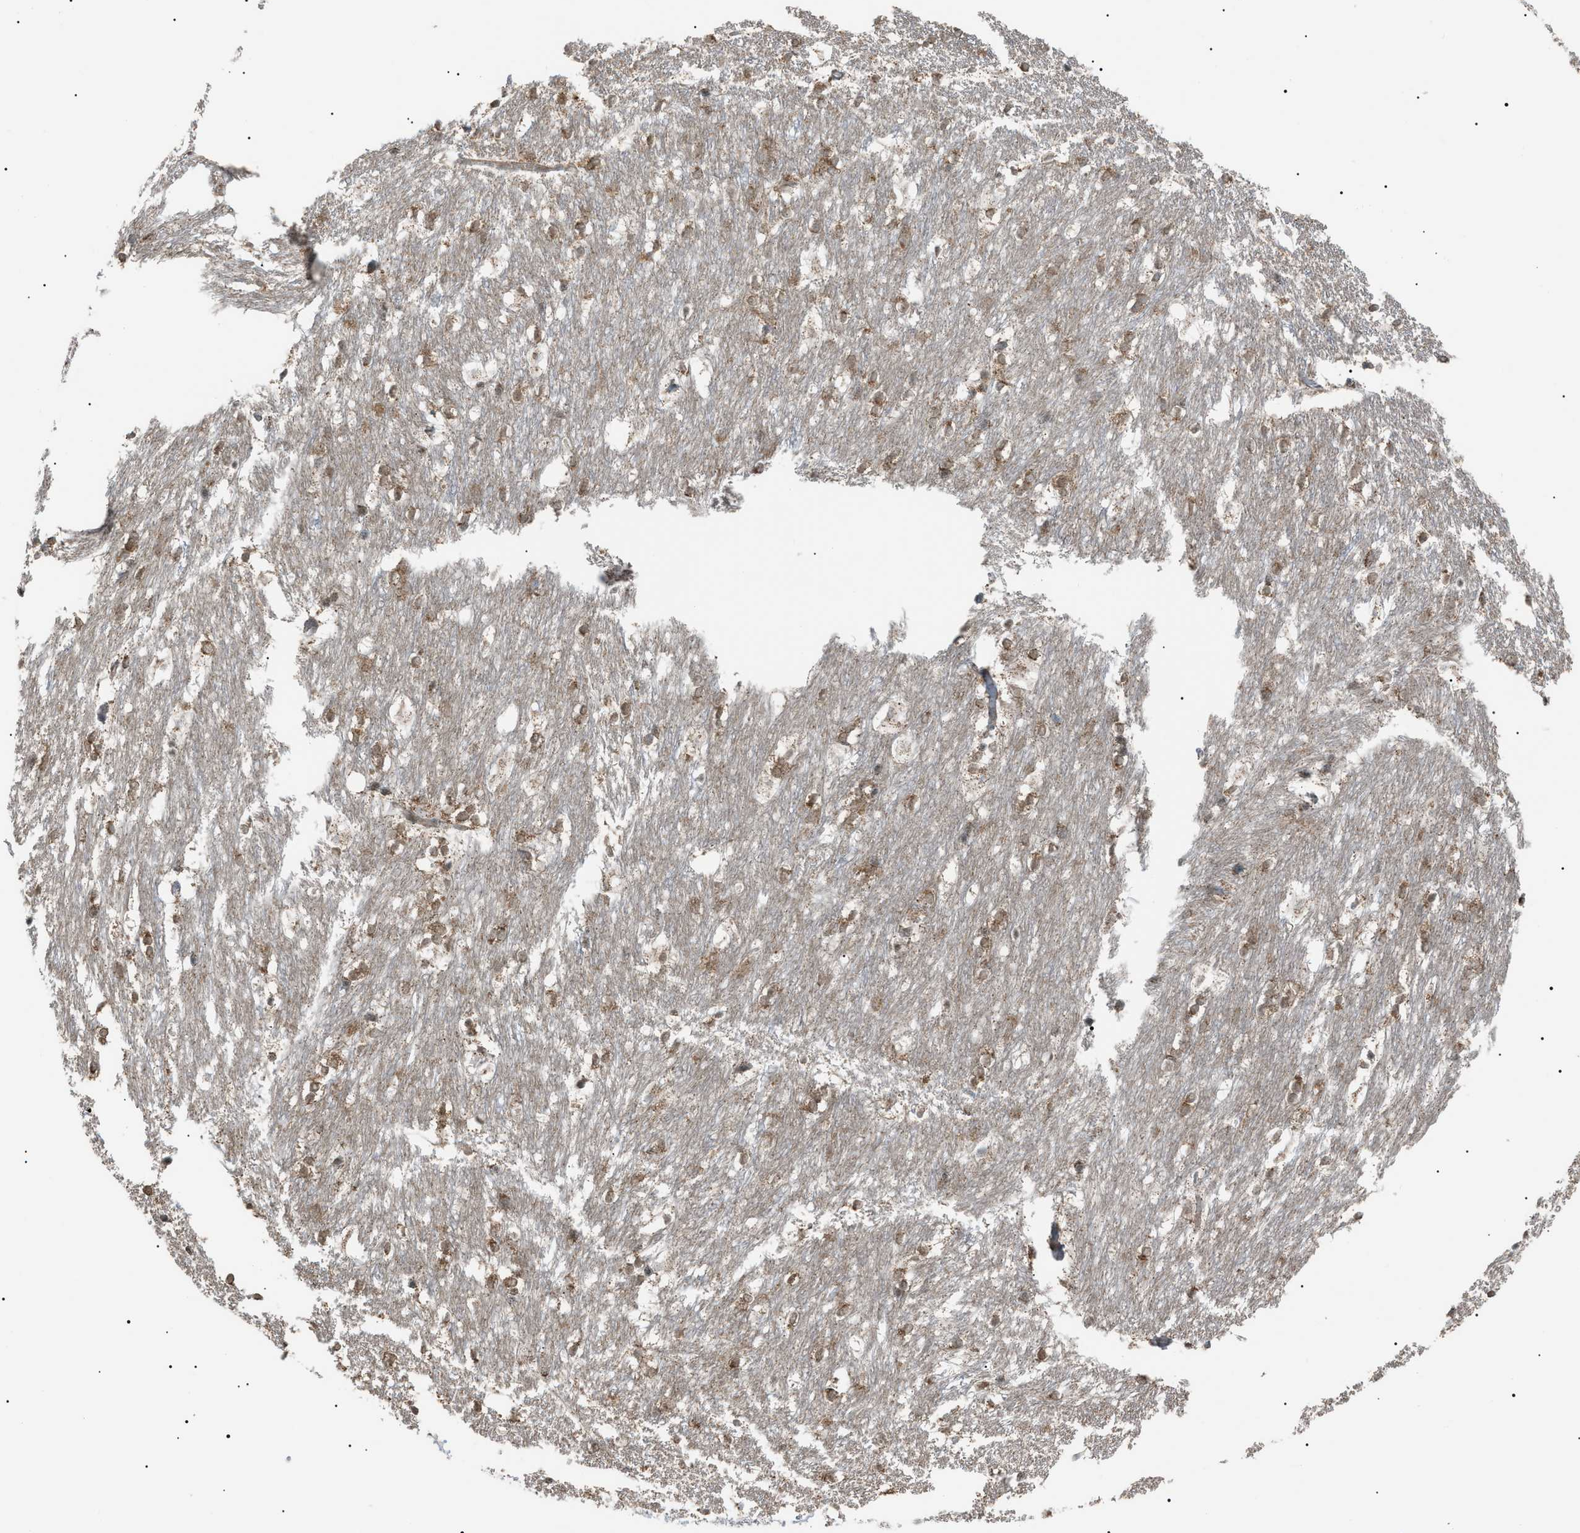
{"staining": {"intensity": "weak", "quantity": "25%-75%", "location": "cytoplasmic/membranous,nuclear"}, "tissue": "caudate", "cell_type": "Glial cells", "image_type": "normal", "snomed": [{"axis": "morphology", "description": "Normal tissue, NOS"}, {"axis": "topography", "description": "Lateral ventricle wall"}], "caption": "A micrograph of human caudate stained for a protein demonstrates weak cytoplasmic/membranous,nuclear brown staining in glial cells. The staining was performed using DAB to visualize the protein expression in brown, while the nuclei were stained in blue with hematoxylin (Magnification: 20x).", "gene": "LPIN2", "patient": {"sex": "female", "age": 19}}